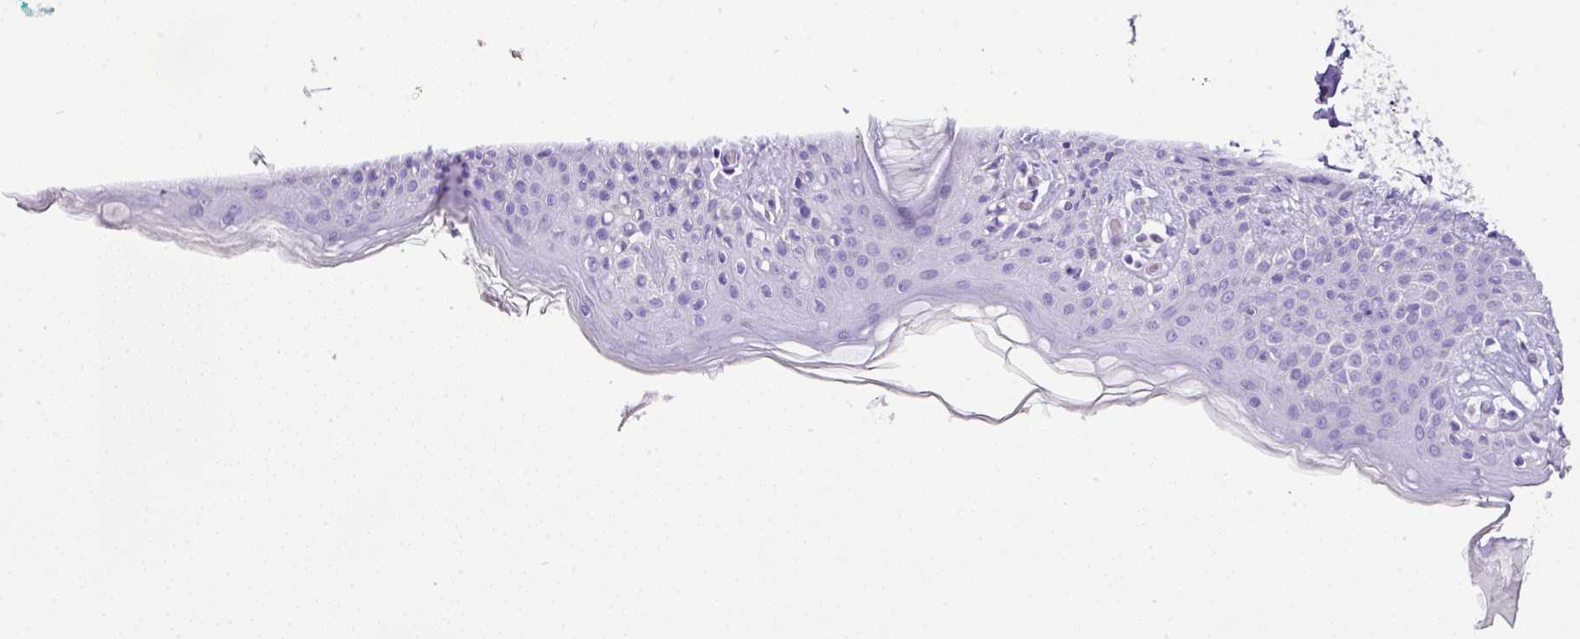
{"staining": {"intensity": "negative", "quantity": "none", "location": "none"}, "tissue": "skin", "cell_type": "Fibroblasts", "image_type": "normal", "snomed": [{"axis": "morphology", "description": "Normal tissue, NOS"}, {"axis": "topography", "description": "Skin"}], "caption": "Fibroblasts show no significant positivity in benign skin. Brightfield microscopy of immunohistochemistry stained with DAB (3,3'-diaminobenzidine) (brown) and hematoxylin (blue), captured at high magnification.", "gene": "PGAP4", "patient": {"sex": "male", "age": 16}}